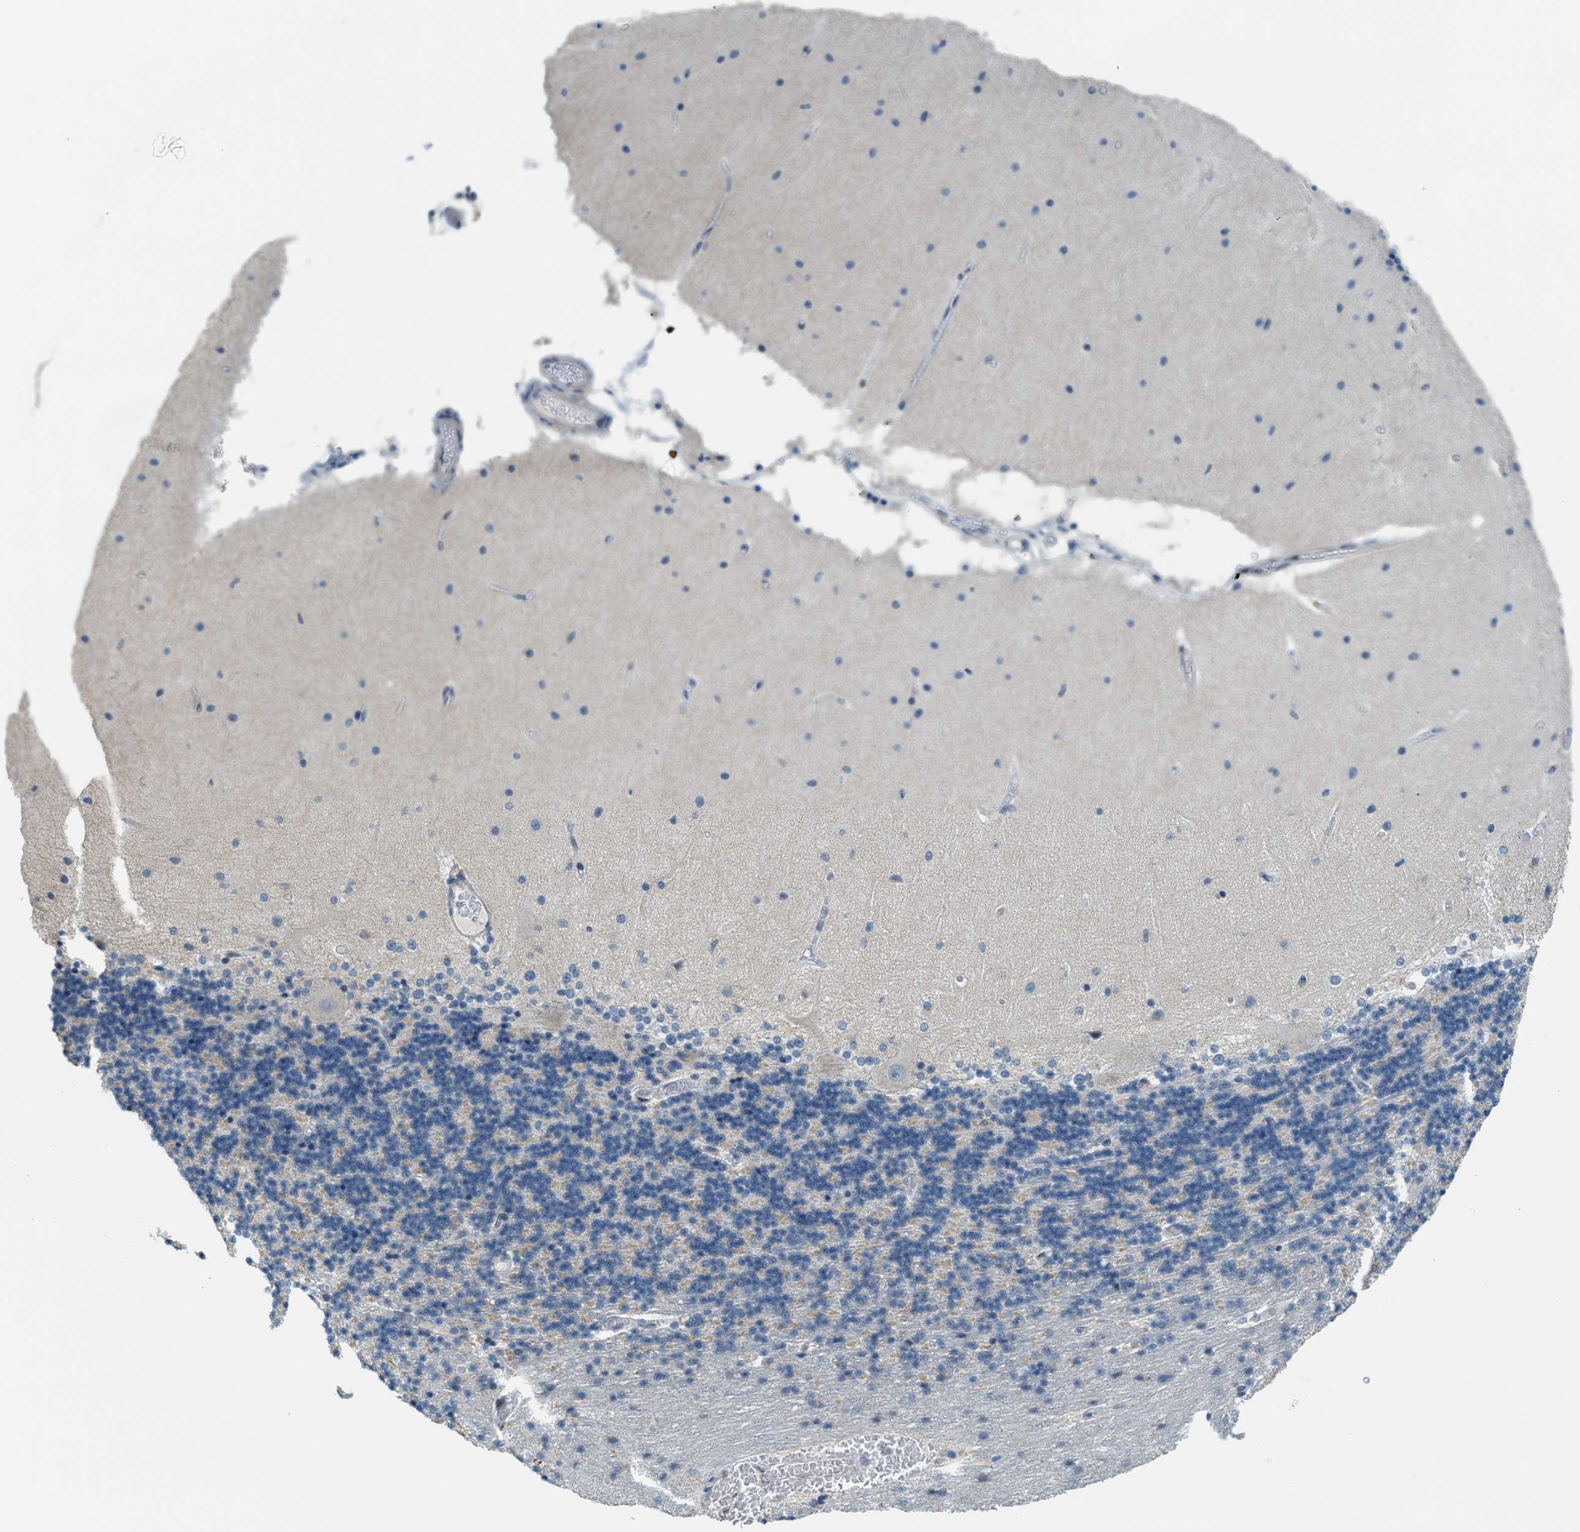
{"staining": {"intensity": "negative", "quantity": "none", "location": "none"}, "tissue": "cerebellum", "cell_type": "Cells in granular layer", "image_type": "normal", "snomed": [{"axis": "morphology", "description": "Normal tissue, NOS"}, {"axis": "topography", "description": "Cerebellum"}], "caption": "Protein analysis of unremarkable cerebellum reveals no significant positivity in cells in granular layer.", "gene": "TCF3", "patient": {"sex": "female", "age": 54}}